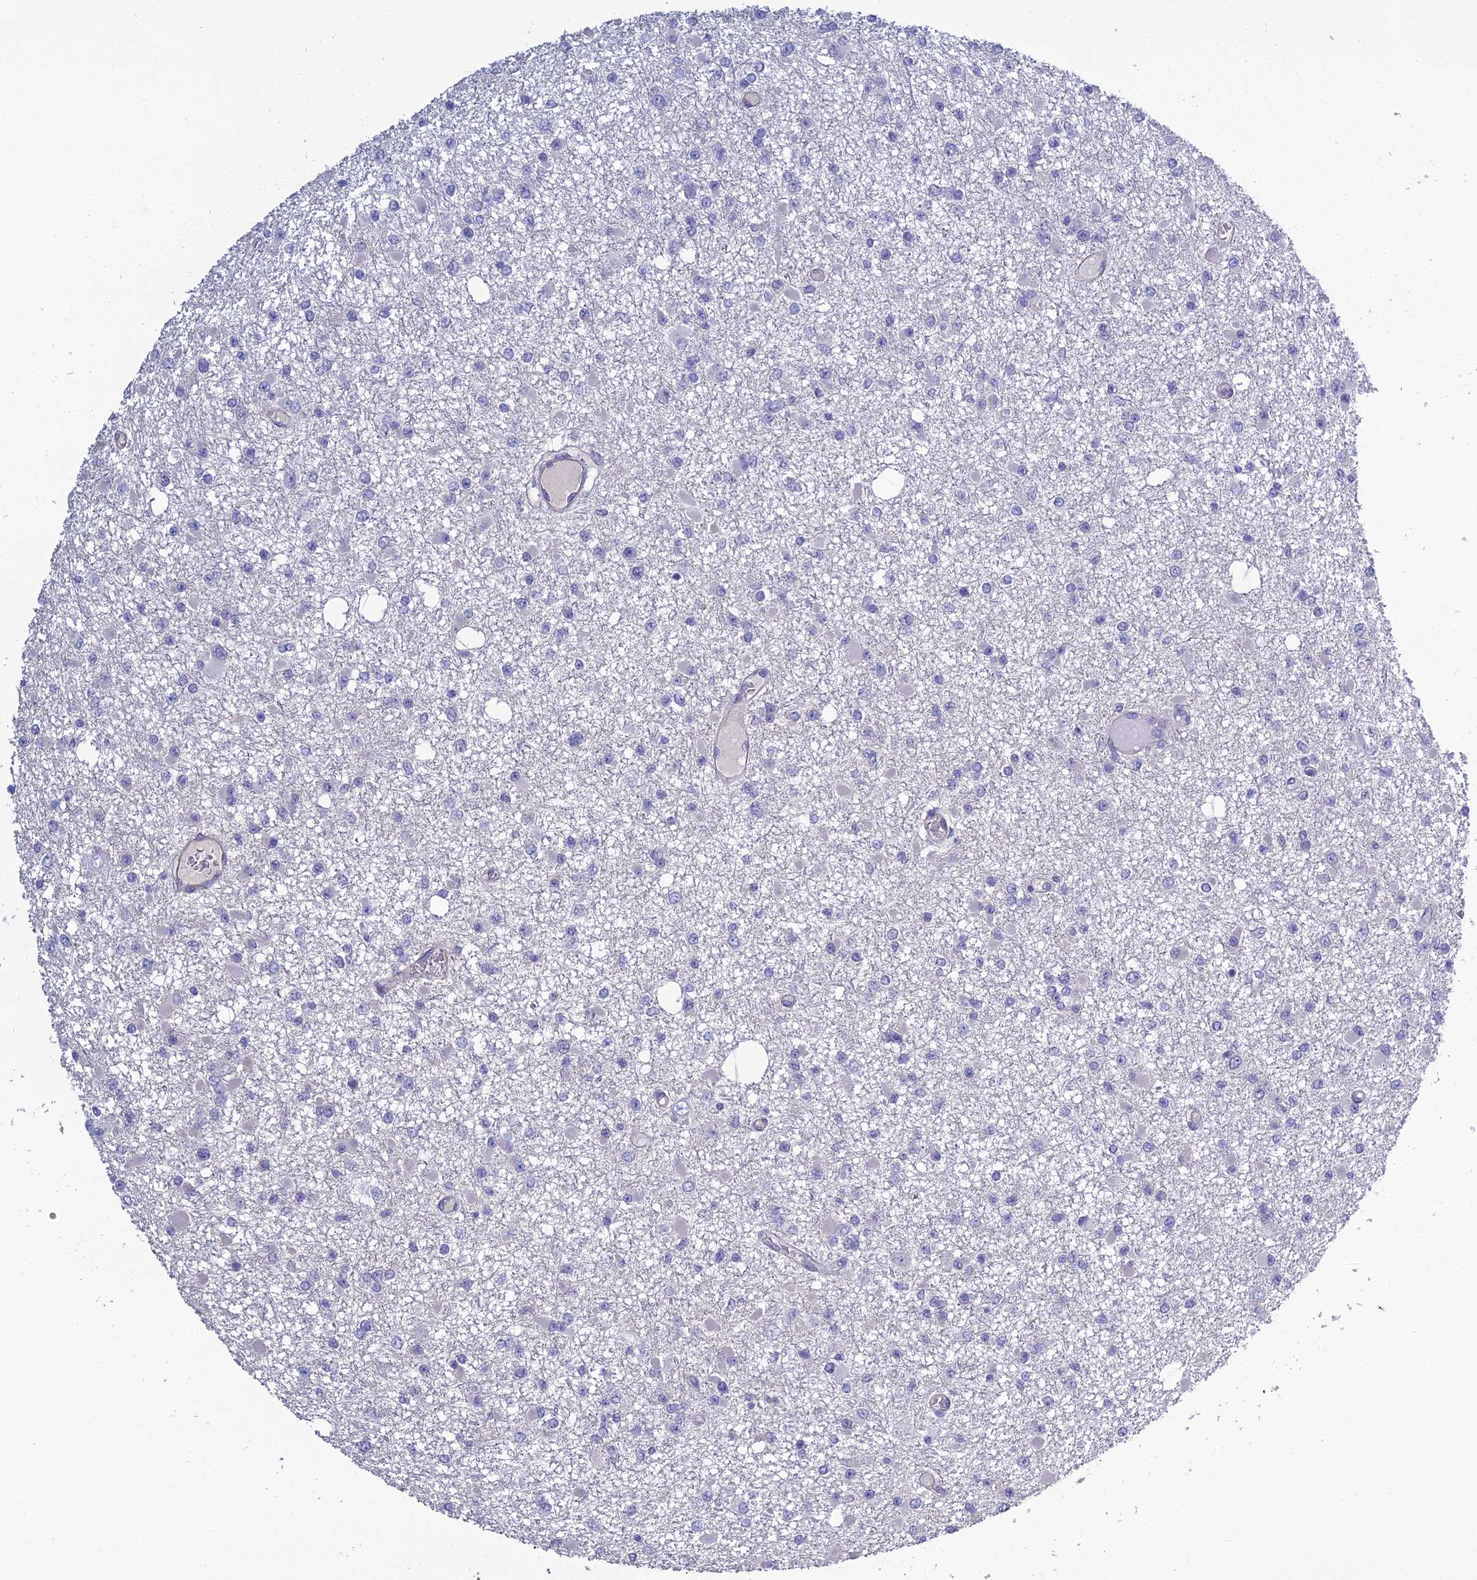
{"staining": {"intensity": "negative", "quantity": "none", "location": "none"}, "tissue": "glioma", "cell_type": "Tumor cells", "image_type": "cancer", "snomed": [{"axis": "morphology", "description": "Glioma, malignant, Low grade"}, {"axis": "topography", "description": "Brain"}], "caption": "The immunohistochemistry (IHC) photomicrograph has no significant expression in tumor cells of malignant low-grade glioma tissue.", "gene": "LZTS2", "patient": {"sex": "female", "age": 22}}